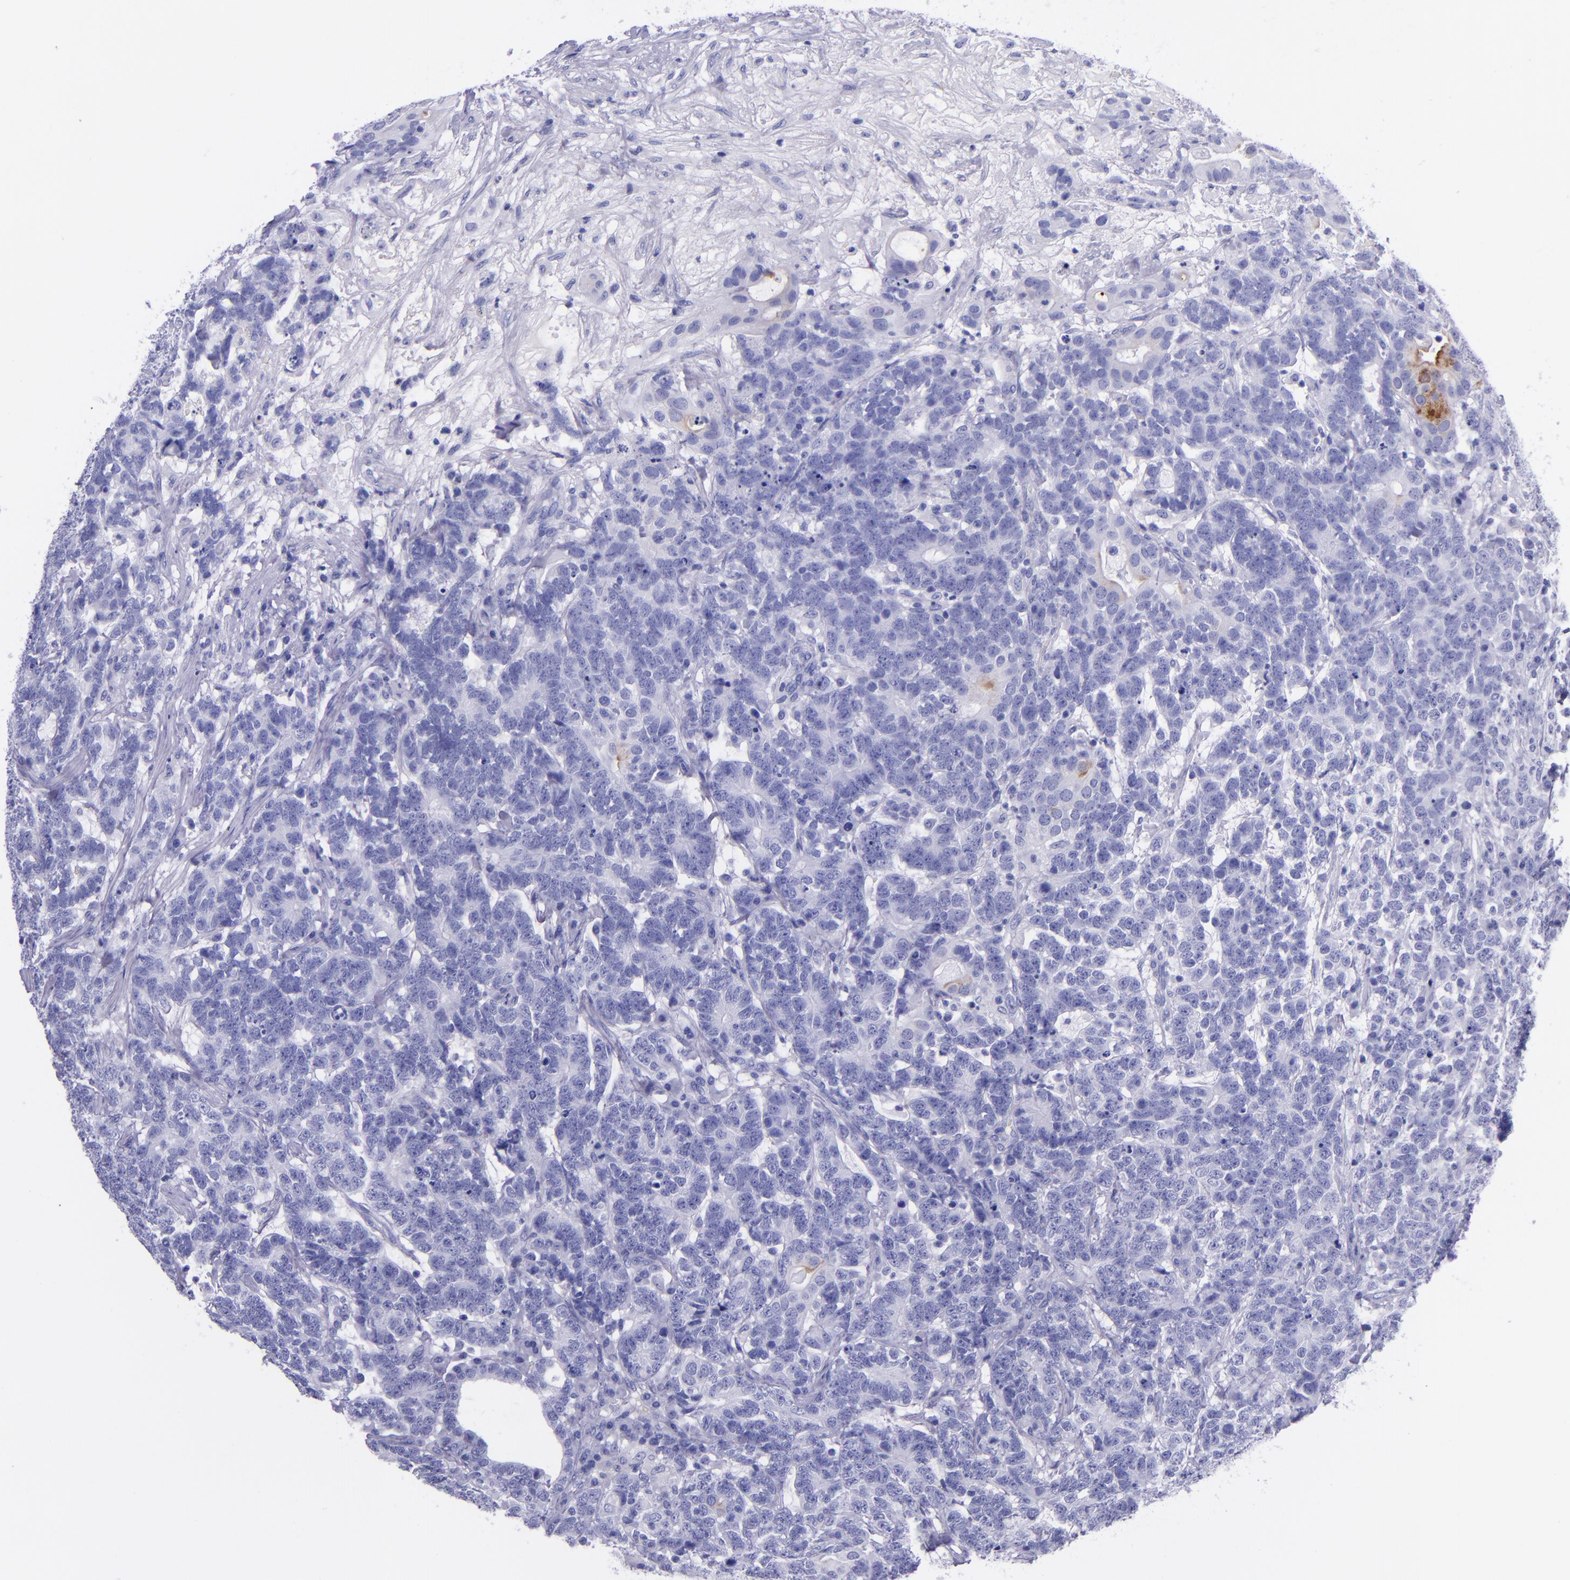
{"staining": {"intensity": "moderate", "quantity": "<25%", "location": "cytoplasmic/membranous"}, "tissue": "testis cancer", "cell_type": "Tumor cells", "image_type": "cancer", "snomed": [{"axis": "morphology", "description": "Carcinoma, Embryonal, NOS"}, {"axis": "topography", "description": "Testis"}], "caption": "About <25% of tumor cells in testis cancer show moderate cytoplasmic/membranous protein staining as visualized by brown immunohistochemical staining.", "gene": "SLPI", "patient": {"sex": "male", "age": 26}}